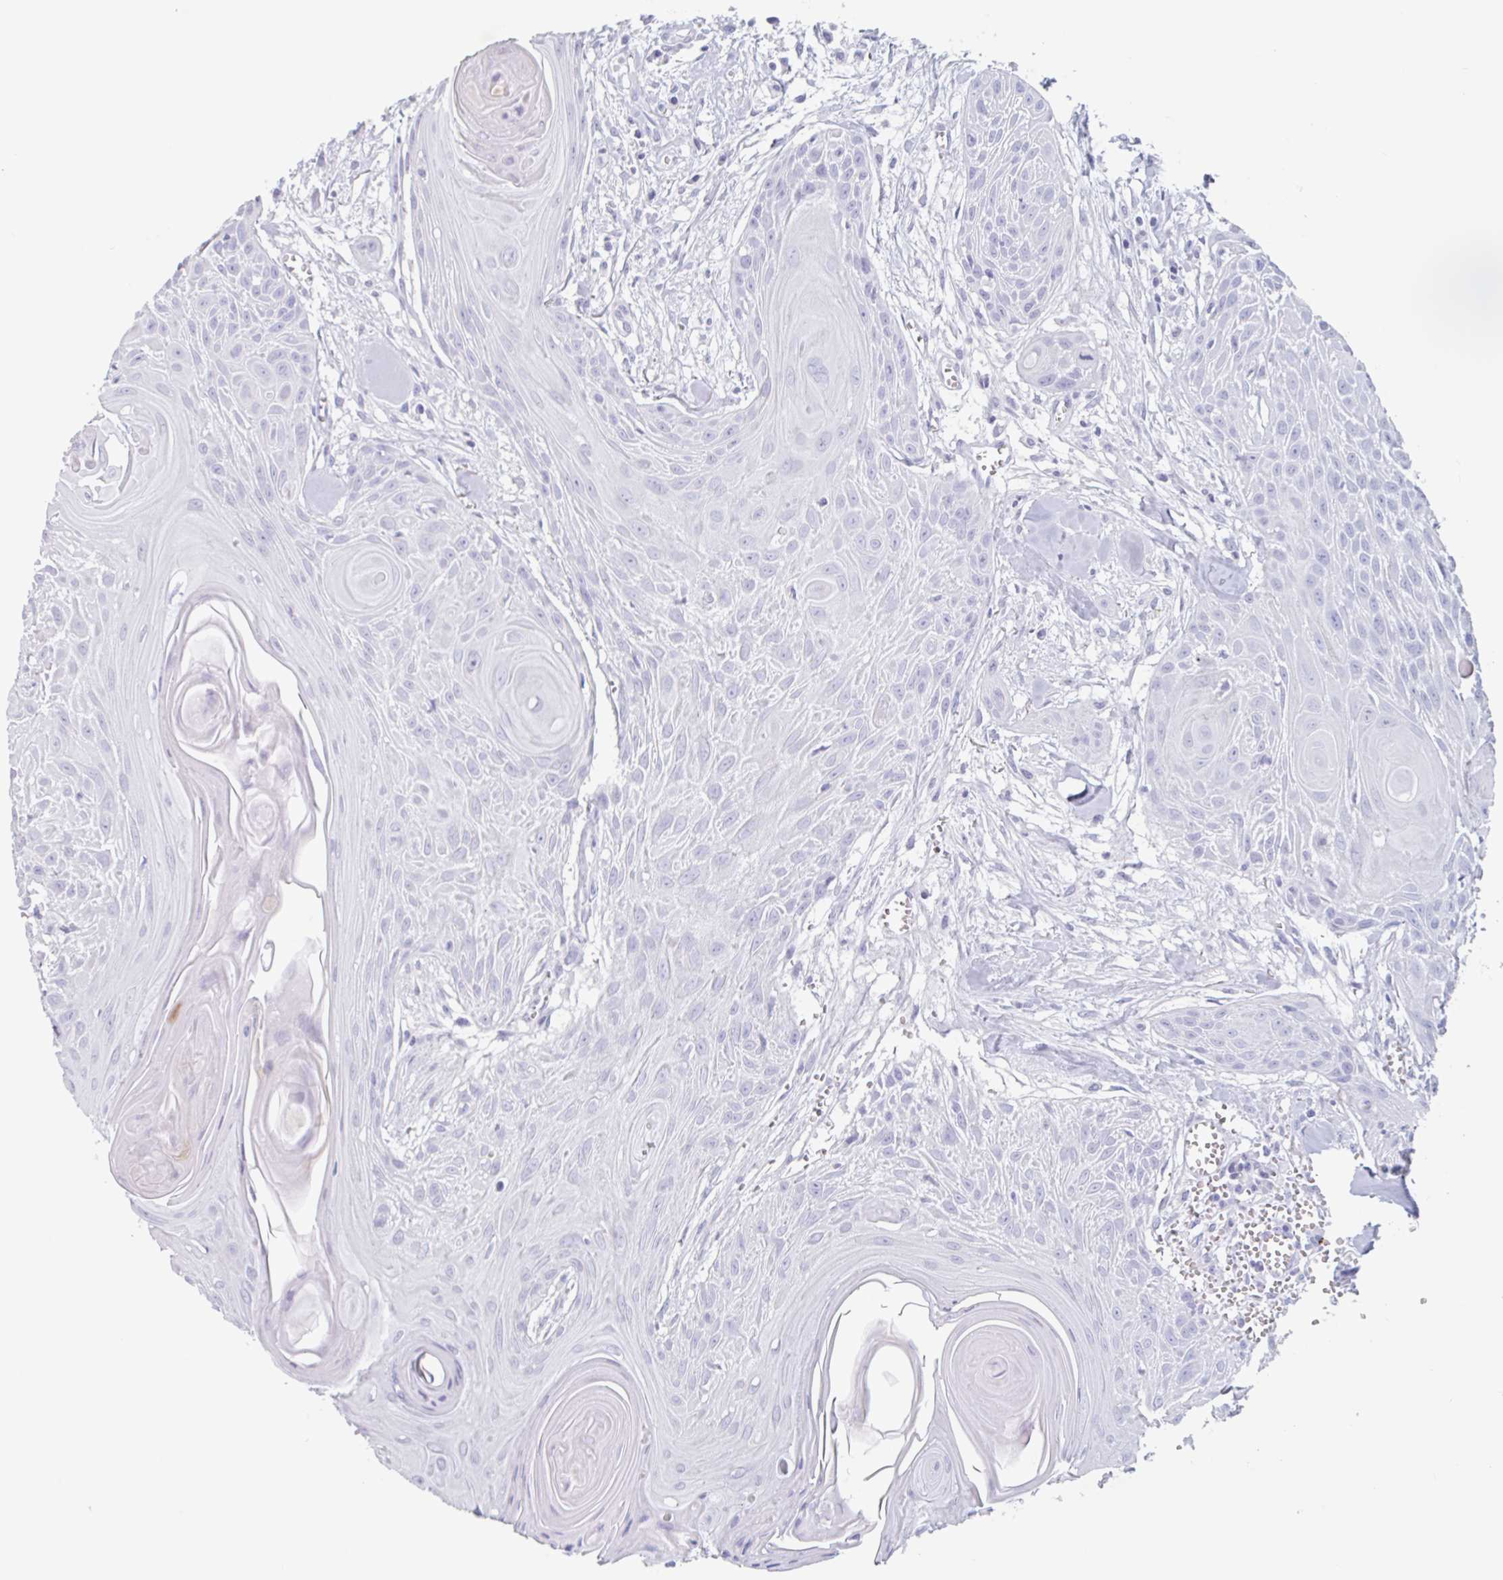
{"staining": {"intensity": "negative", "quantity": "none", "location": "none"}, "tissue": "head and neck cancer", "cell_type": "Tumor cells", "image_type": "cancer", "snomed": [{"axis": "morphology", "description": "Squamous cell carcinoma, NOS"}, {"axis": "topography", "description": "Lymph node"}, {"axis": "topography", "description": "Salivary gland"}, {"axis": "topography", "description": "Head-Neck"}], "caption": "High magnification brightfield microscopy of squamous cell carcinoma (head and neck) stained with DAB (3,3'-diaminobenzidine) (brown) and counterstained with hematoxylin (blue): tumor cells show no significant staining.", "gene": "EMC4", "patient": {"sex": "female", "age": 74}}